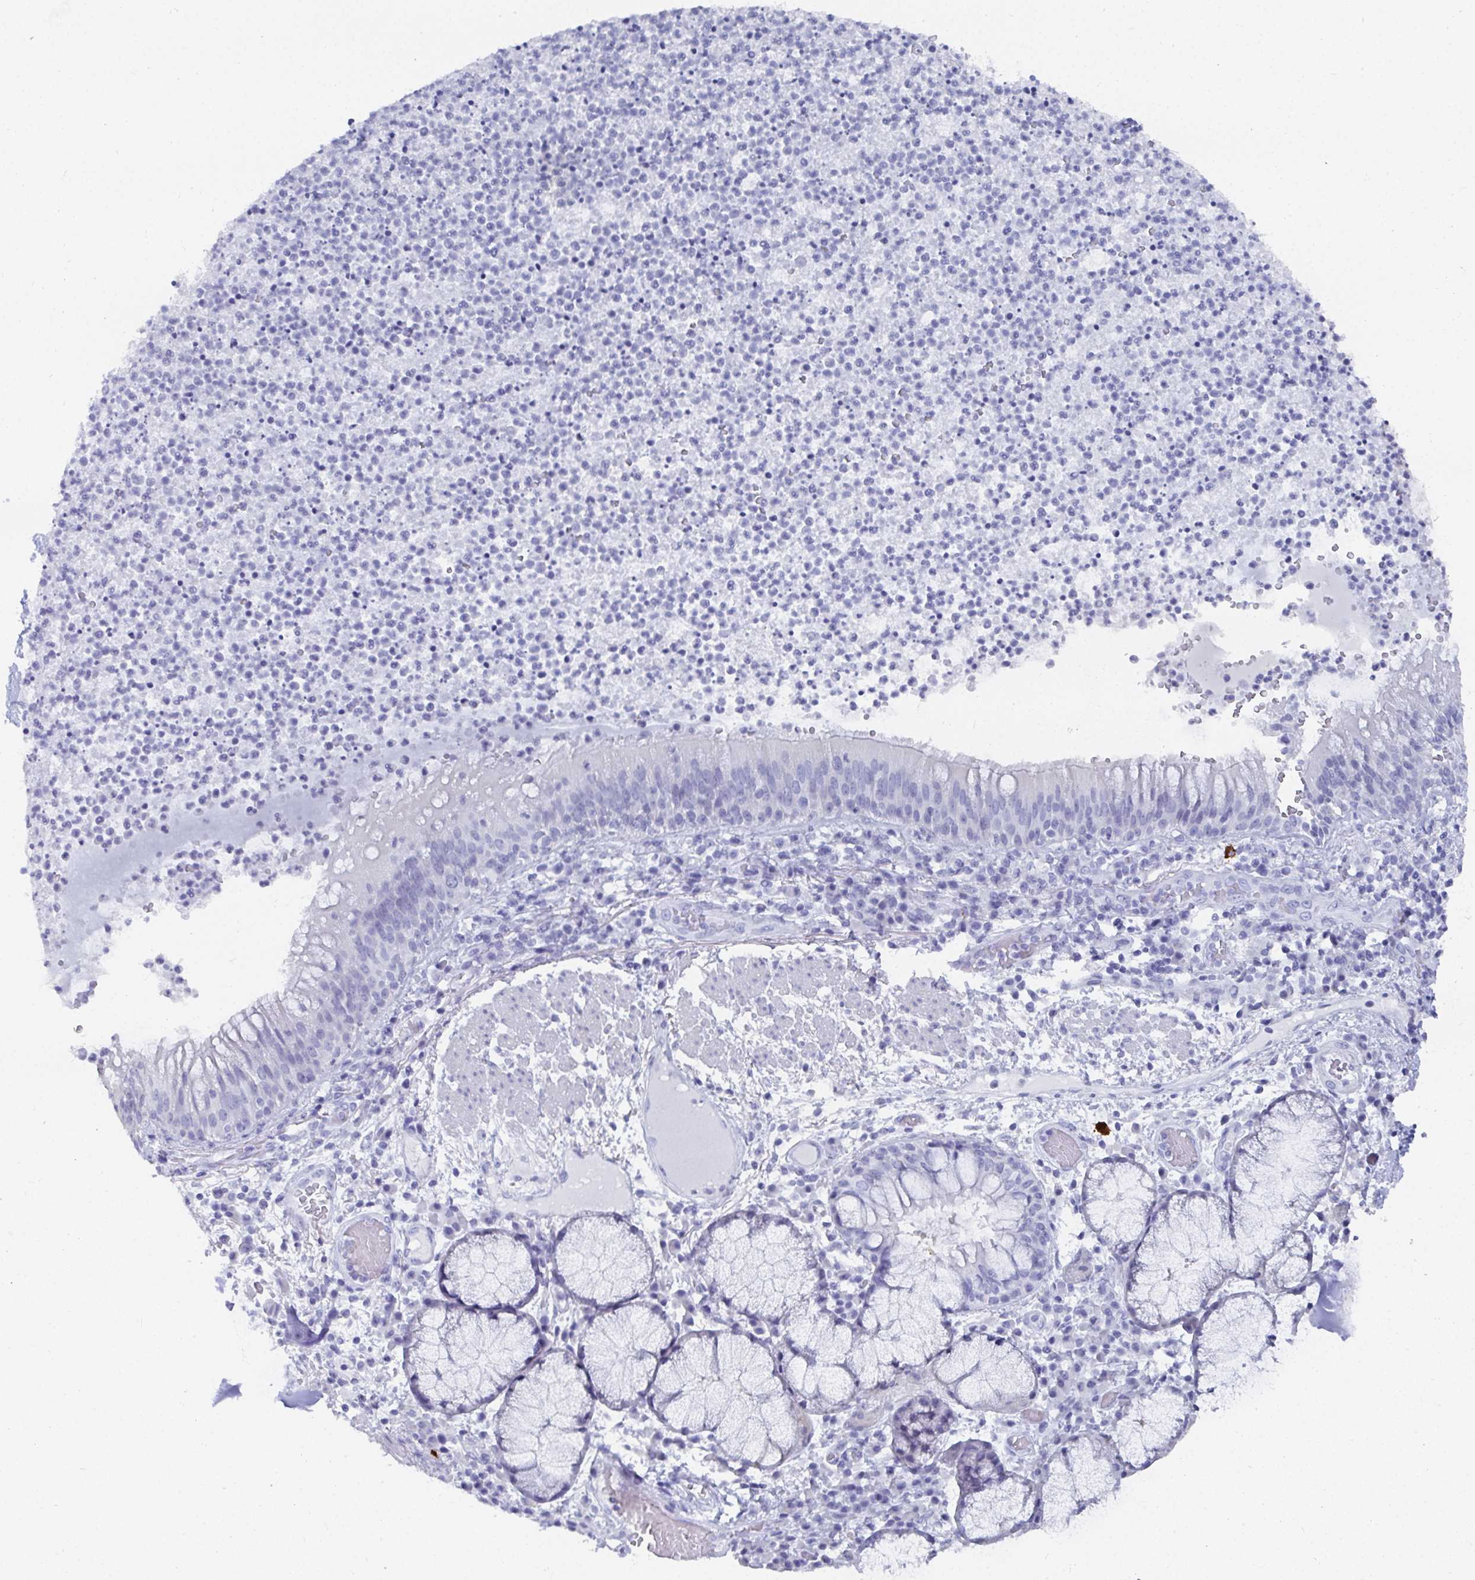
{"staining": {"intensity": "negative", "quantity": "none", "location": "none"}, "tissue": "bronchus", "cell_type": "Respiratory epithelial cells", "image_type": "normal", "snomed": [{"axis": "morphology", "description": "Normal tissue, NOS"}, {"axis": "topography", "description": "Lymph node"}, {"axis": "topography", "description": "Bronchus"}], "caption": "A high-resolution histopathology image shows IHC staining of normal bronchus, which reveals no significant expression in respiratory epithelial cells.", "gene": "GRIA1", "patient": {"sex": "male", "age": 56}}